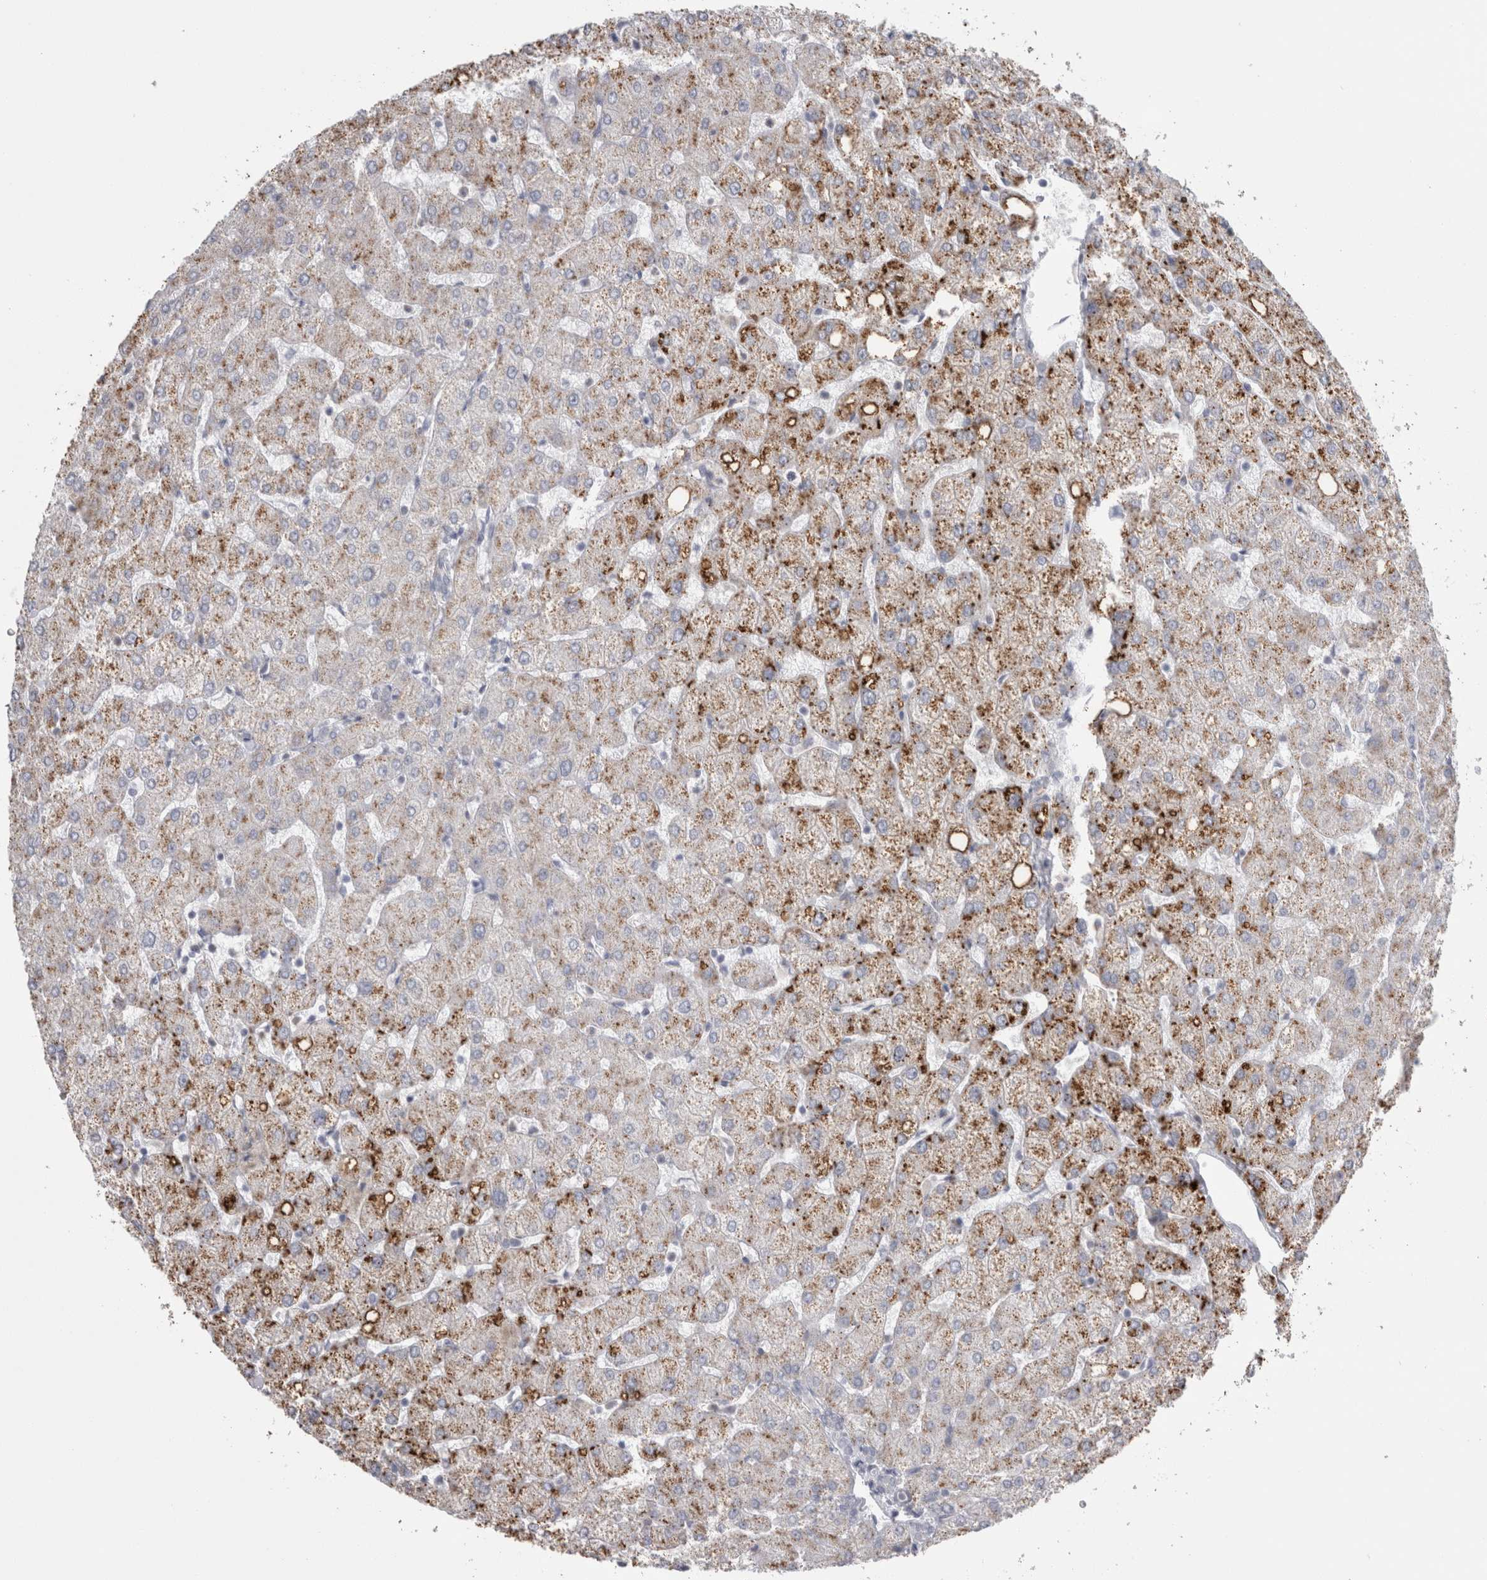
{"staining": {"intensity": "negative", "quantity": "none", "location": "none"}, "tissue": "liver", "cell_type": "Cholangiocytes", "image_type": "normal", "snomed": [{"axis": "morphology", "description": "Normal tissue, NOS"}, {"axis": "topography", "description": "Liver"}], "caption": "An image of liver stained for a protein reveals no brown staining in cholangiocytes. (DAB immunohistochemistry with hematoxylin counter stain).", "gene": "PLIN1", "patient": {"sex": "female", "age": 54}}